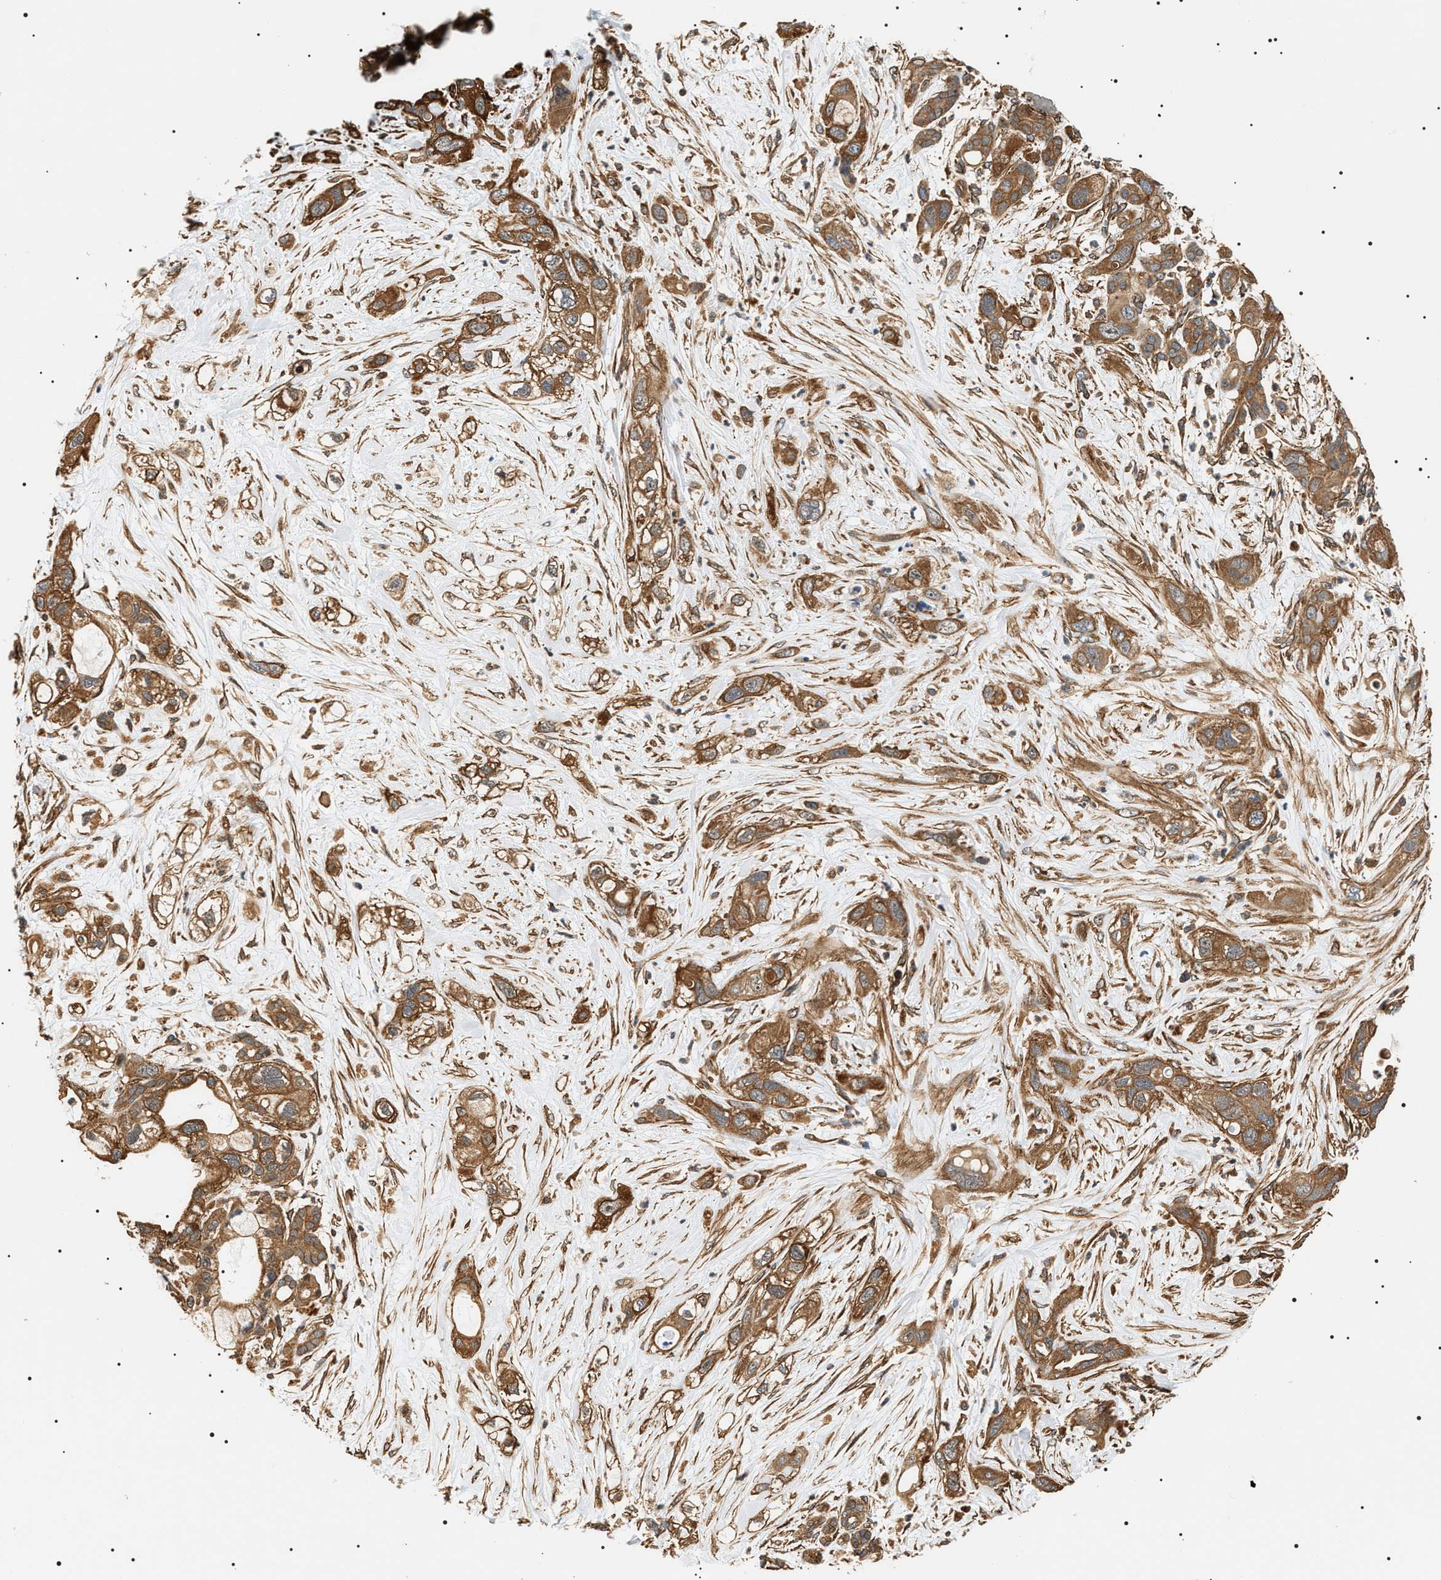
{"staining": {"intensity": "moderate", "quantity": ">75%", "location": "cytoplasmic/membranous"}, "tissue": "pancreatic cancer", "cell_type": "Tumor cells", "image_type": "cancer", "snomed": [{"axis": "morphology", "description": "Adenocarcinoma, NOS"}, {"axis": "topography", "description": "Pancreas"}], "caption": "Immunohistochemistry (IHC) staining of pancreatic cancer, which shows medium levels of moderate cytoplasmic/membranous expression in approximately >75% of tumor cells indicating moderate cytoplasmic/membranous protein staining. The staining was performed using DAB (3,3'-diaminobenzidine) (brown) for protein detection and nuclei were counterstained in hematoxylin (blue).", "gene": "SH3GLB2", "patient": {"sex": "male", "age": 59}}